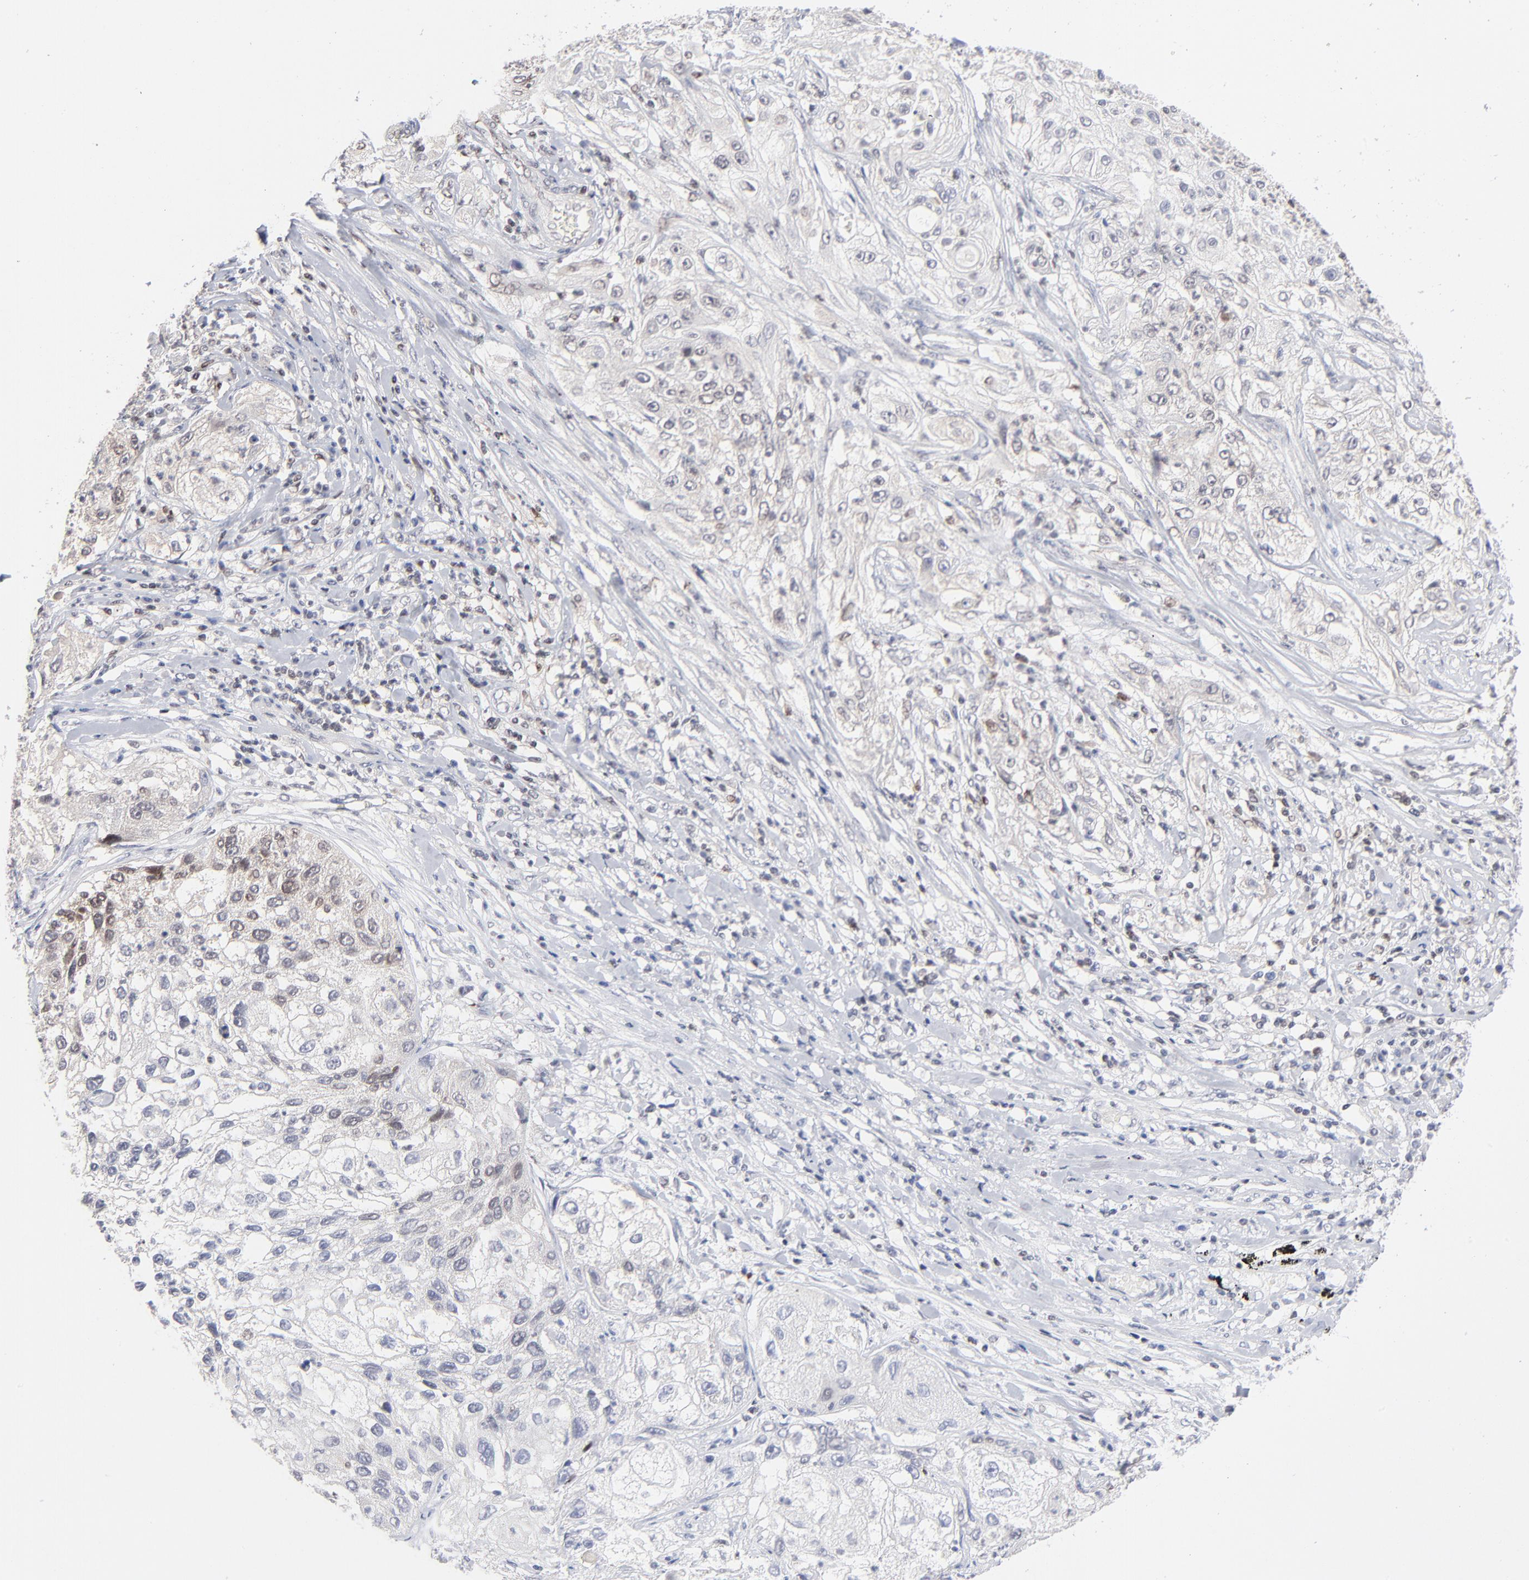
{"staining": {"intensity": "negative", "quantity": "none", "location": "none"}, "tissue": "lung cancer", "cell_type": "Tumor cells", "image_type": "cancer", "snomed": [{"axis": "morphology", "description": "Inflammation, NOS"}, {"axis": "morphology", "description": "Squamous cell carcinoma, NOS"}, {"axis": "topography", "description": "Lymph node"}, {"axis": "topography", "description": "Soft tissue"}, {"axis": "topography", "description": "Lung"}], "caption": "Tumor cells show no significant expression in squamous cell carcinoma (lung).", "gene": "MAX", "patient": {"sex": "male", "age": 66}}